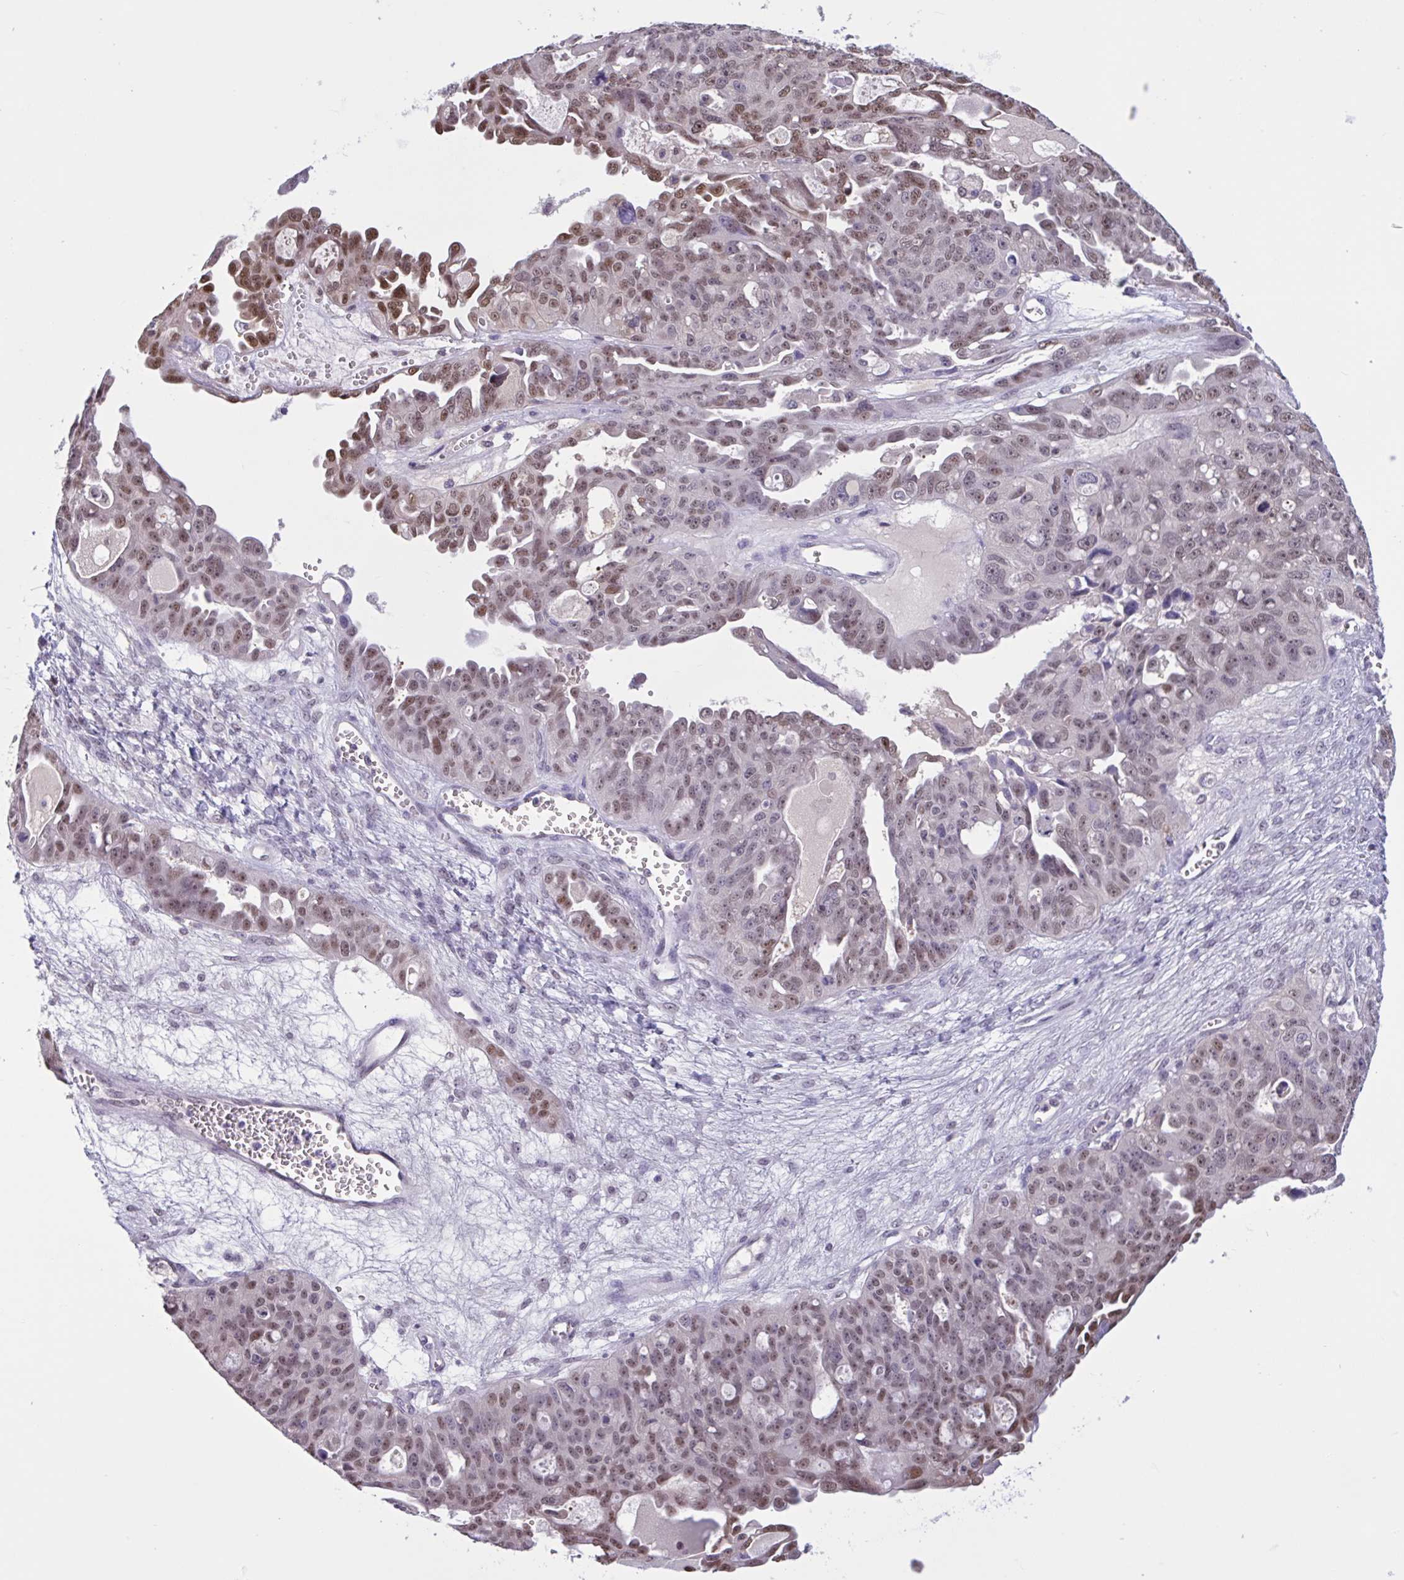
{"staining": {"intensity": "moderate", "quantity": "25%-75%", "location": "nuclear"}, "tissue": "ovarian cancer", "cell_type": "Tumor cells", "image_type": "cancer", "snomed": [{"axis": "morphology", "description": "Carcinoma, endometroid"}, {"axis": "topography", "description": "Ovary"}], "caption": "DAB immunohistochemical staining of endometroid carcinoma (ovarian) displays moderate nuclear protein positivity in approximately 25%-75% of tumor cells.", "gene": "RBL1", "patient": {"sex": "female", "age": 70}}